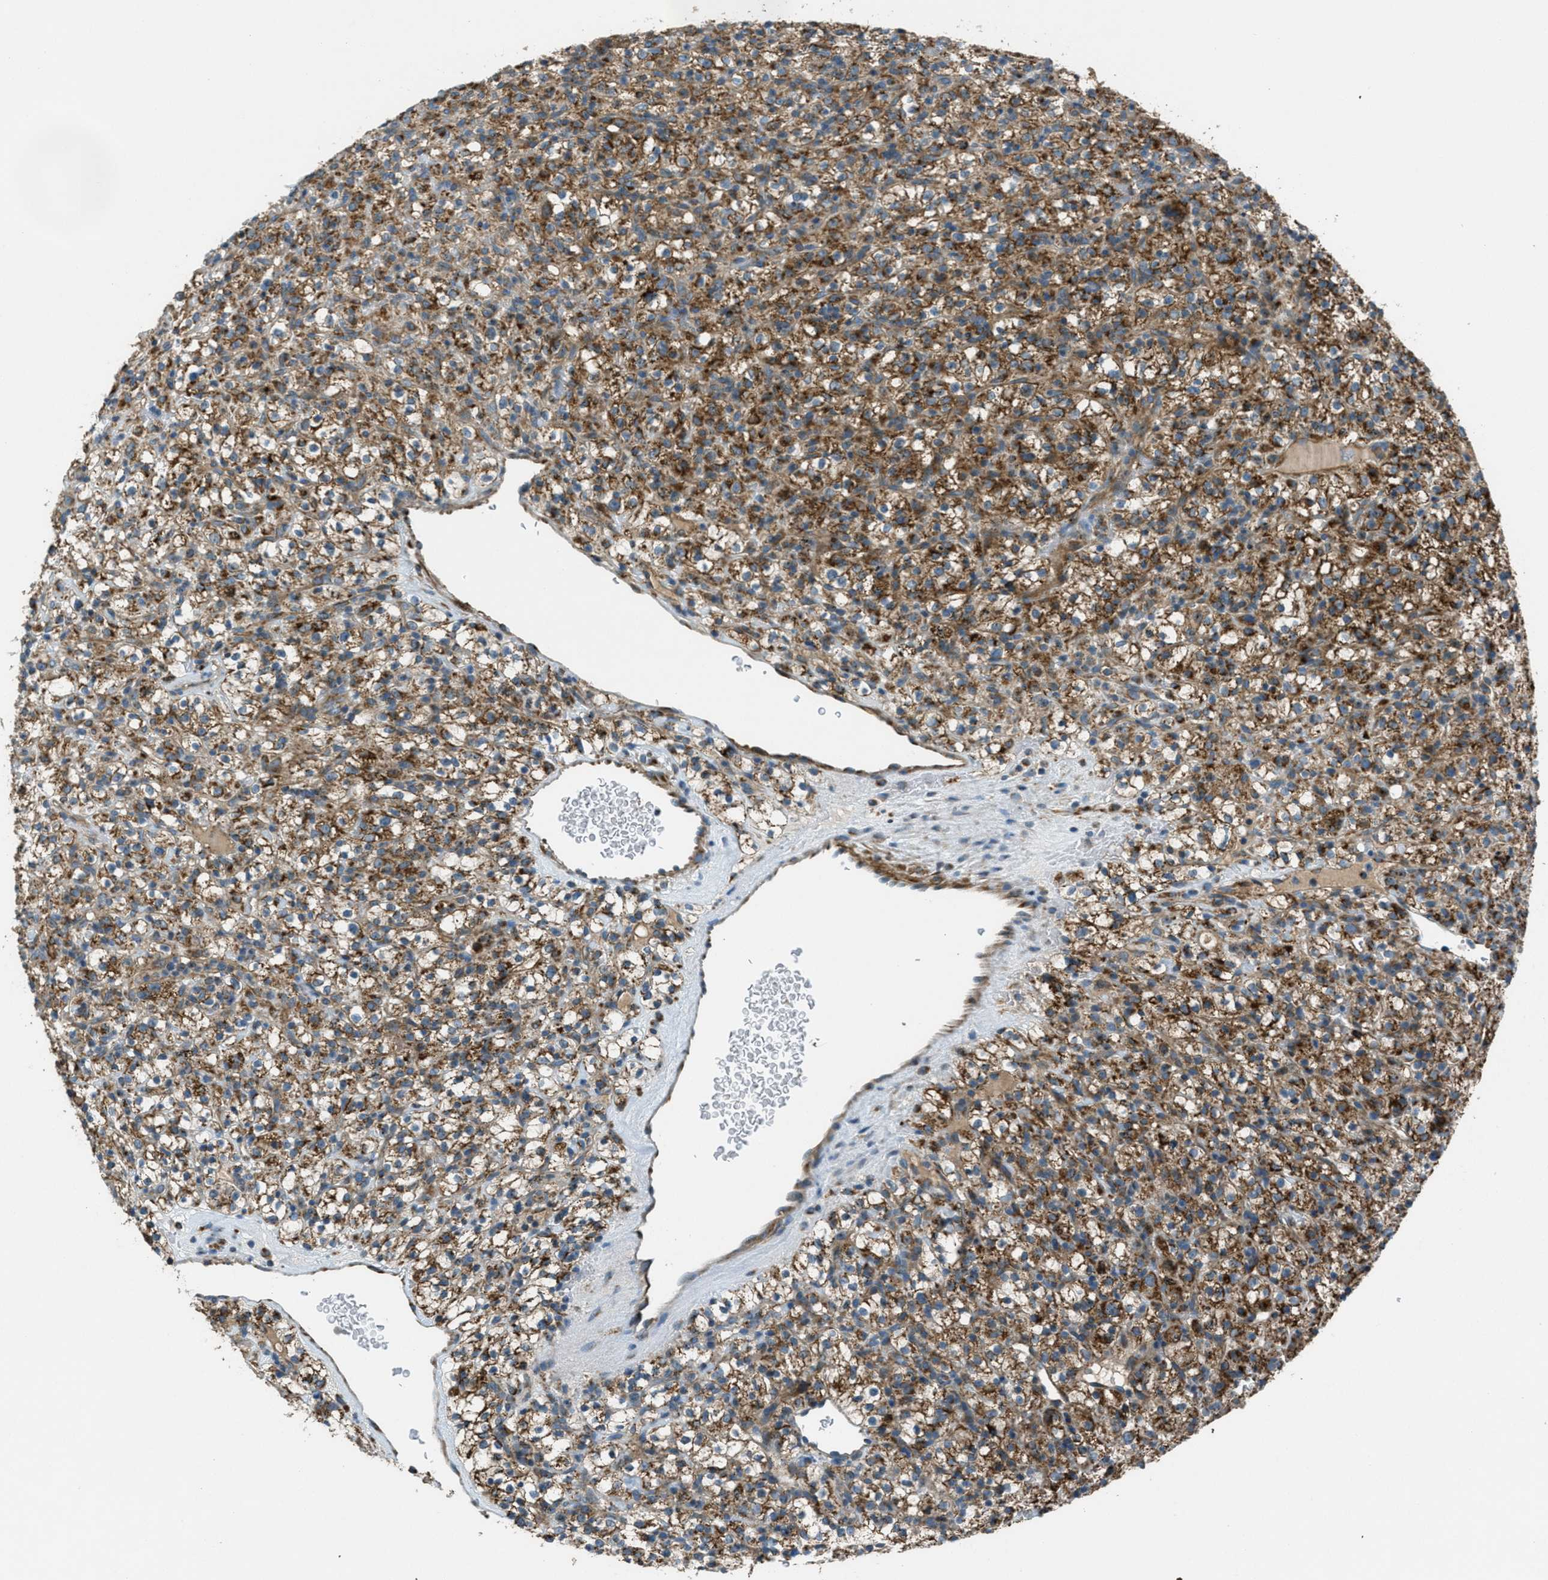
{"staining": {"intensity": "moderate", "quantity": ">75%", "location": "cytoplasmic/membranous"}, "tissue": "renal cancer", "cell_type": "Tumor cells", "image_type": "cancer", "snomed": [{"axis": "morphology", "description": "Normal tissue, NOS"}, {"axis": "morphology", "description": "Adenocarcinoma, NOS"}, {"axis": "topography", "description": "Kidney"}], "caption": "Adenocarcinoma (renal) stained with DAB (3,3'-diaminobenzidine) immunohistochemistry (IHC) displays medium levels of moderate cytoplasmic/membranous expression in about >75% of tumor cells. (IHC, brightfield microscopy, high magnification).", "gene": "BCKDK", "patient": {"sex": "female", "age": 72}}